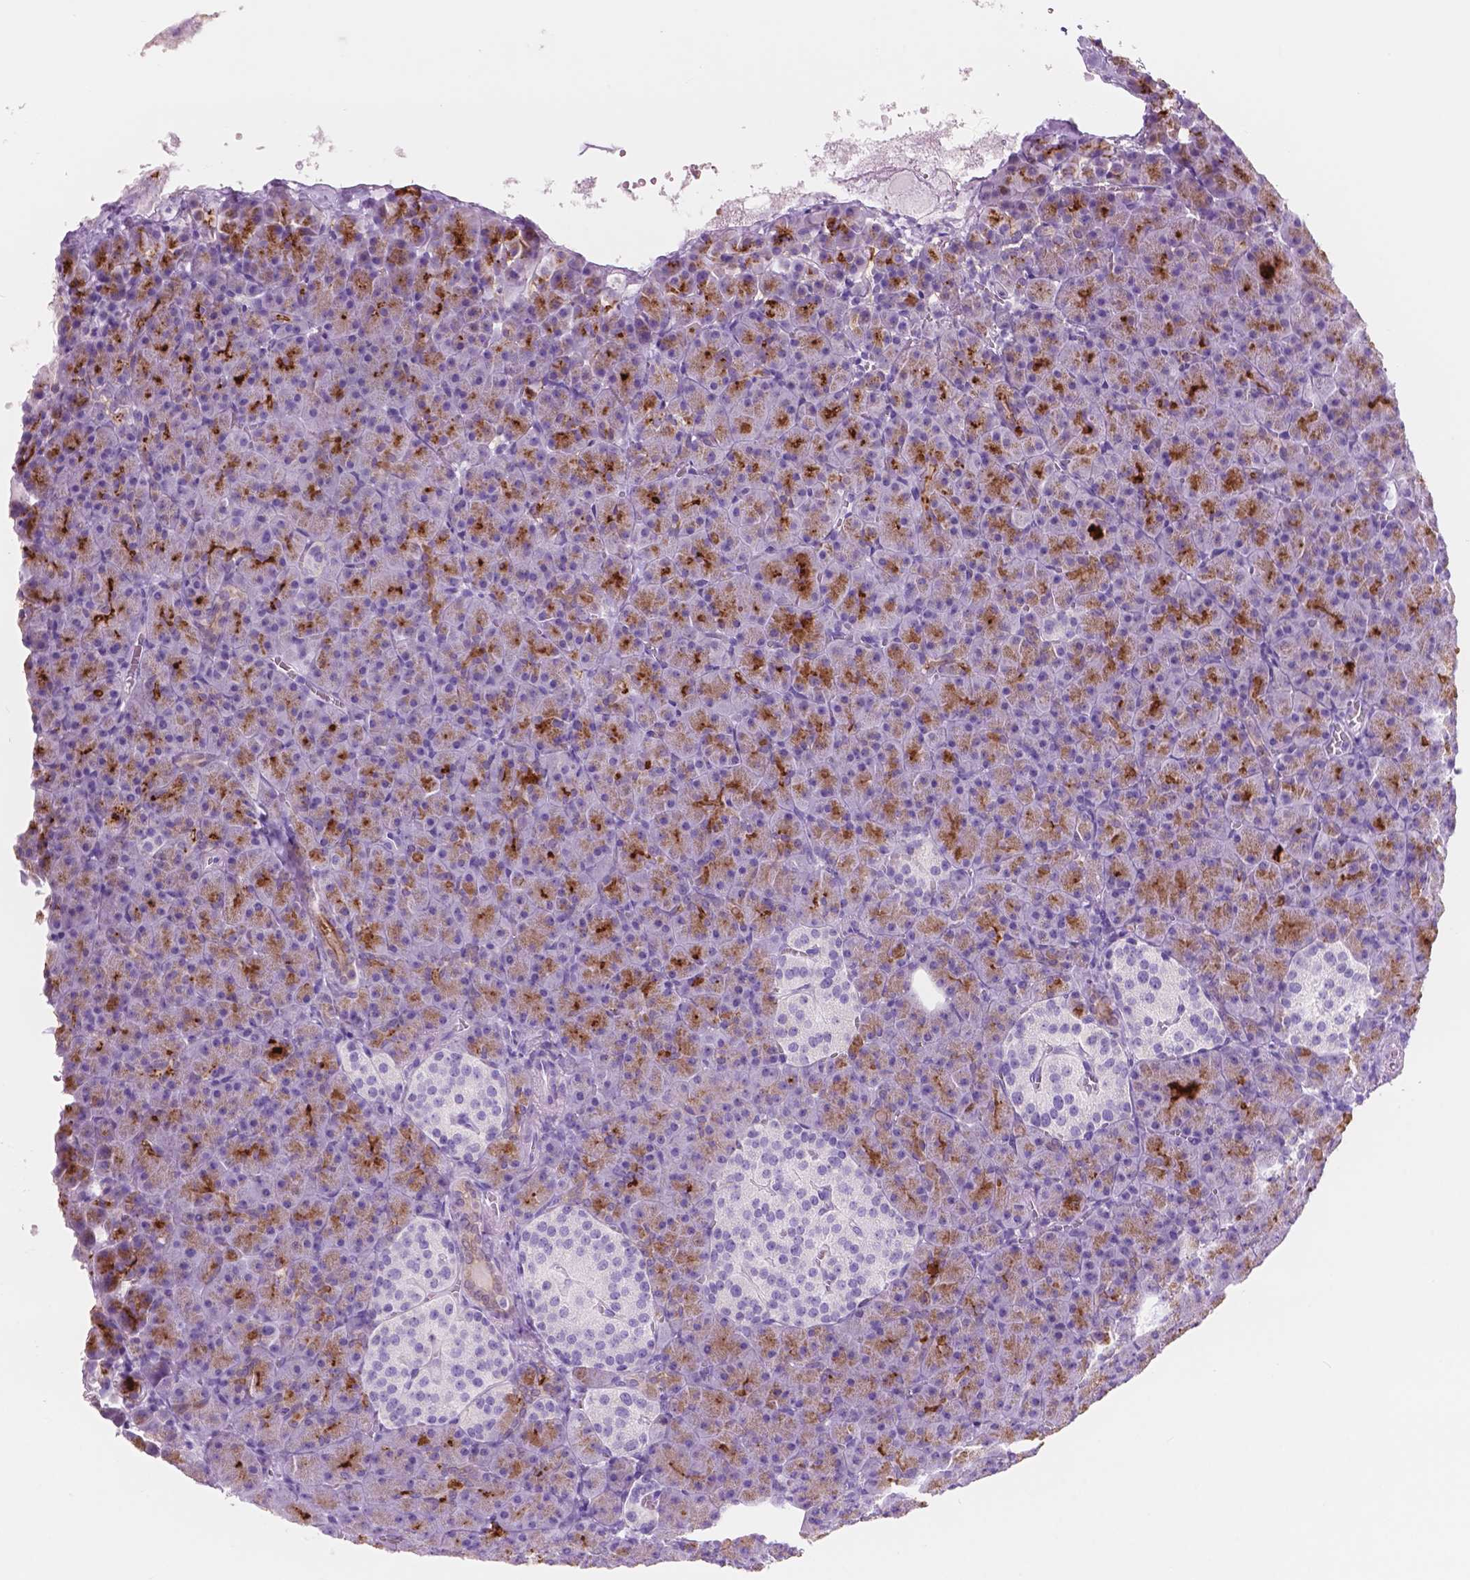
{"staining": {"intensity": "moderate", "quantity": "25%-75%", "location": "cytoplasmic/membranous"}, "tissue": "pancreas", "cell_type": "Exocrine glandular cells", "image_type": "normal", "snomed": [{"axis": "morphology", "description": "Normal tissue, NOS"}, {"axis": "topography", "description": "Pancreas"}], "caption": "This photomicrograph reveals IHC staining of unremarkable pancreas, with medium moderate cytoplasmic/membranous positivity in about 25%-75% of exocrine glandular cells.", "gene": "CUZD1", "patient": {"sex": "female", "age": 74}}